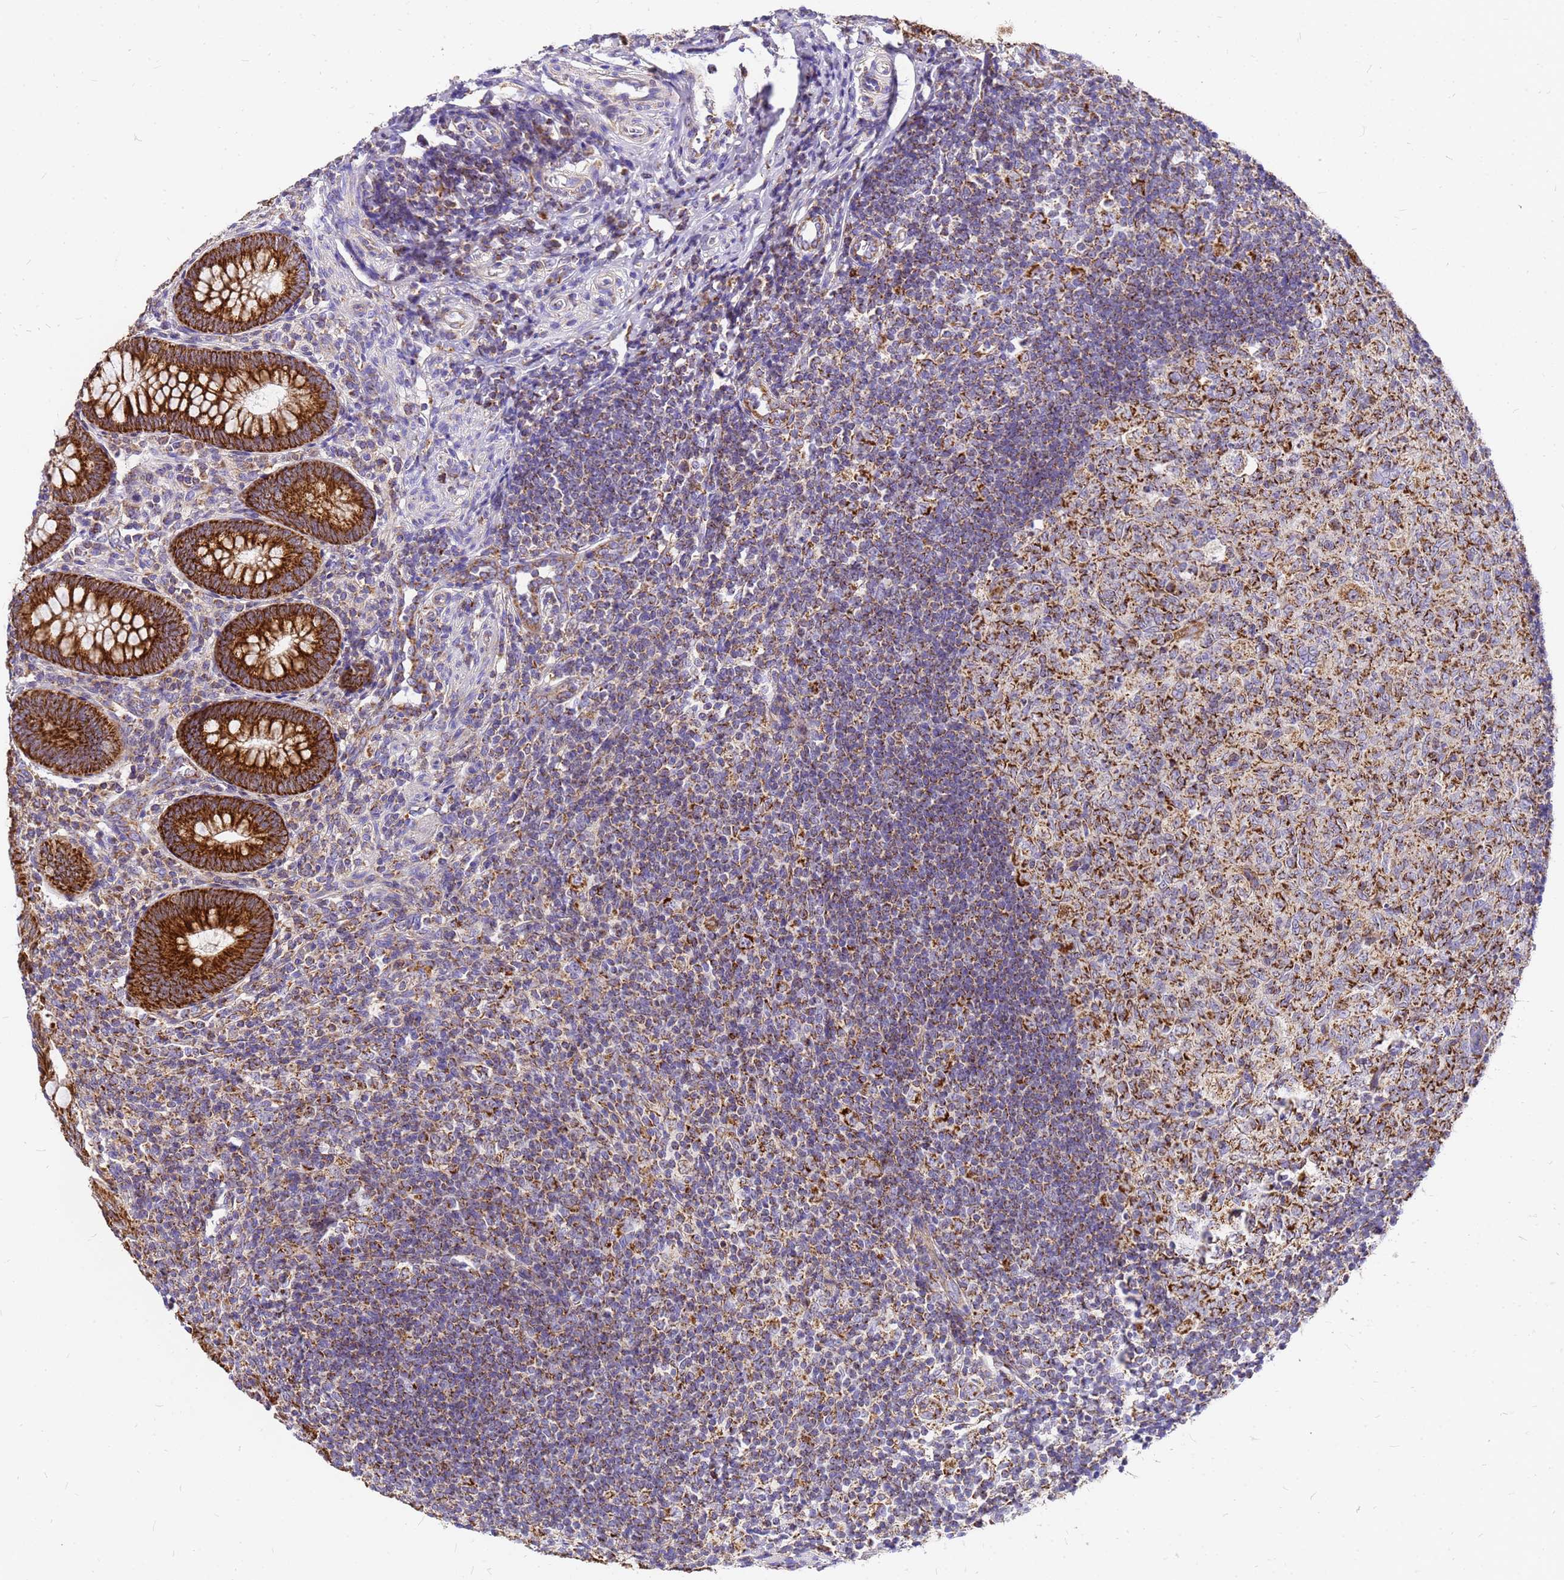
{"staining": {"intensity": "strong", "quantity": ">75%", "location": "cytoplasmic/membranous"}, "tissue": "appendix", "cell_type": "Glandular cells", "image_type": "normal", "snomed": [{"axis": "morphology", "description": "Normal tissue, NOS"}, {"axis": "topography", "description": "Appendix"}], "caption": "About >75% of glandular cells in benign human appendix display strong cytoplasmic/membranous protein expression as visualized by brown immunohistochemical staining.", "gene": "MRPS26", "patient": {"sex": "male", "age": 14}}